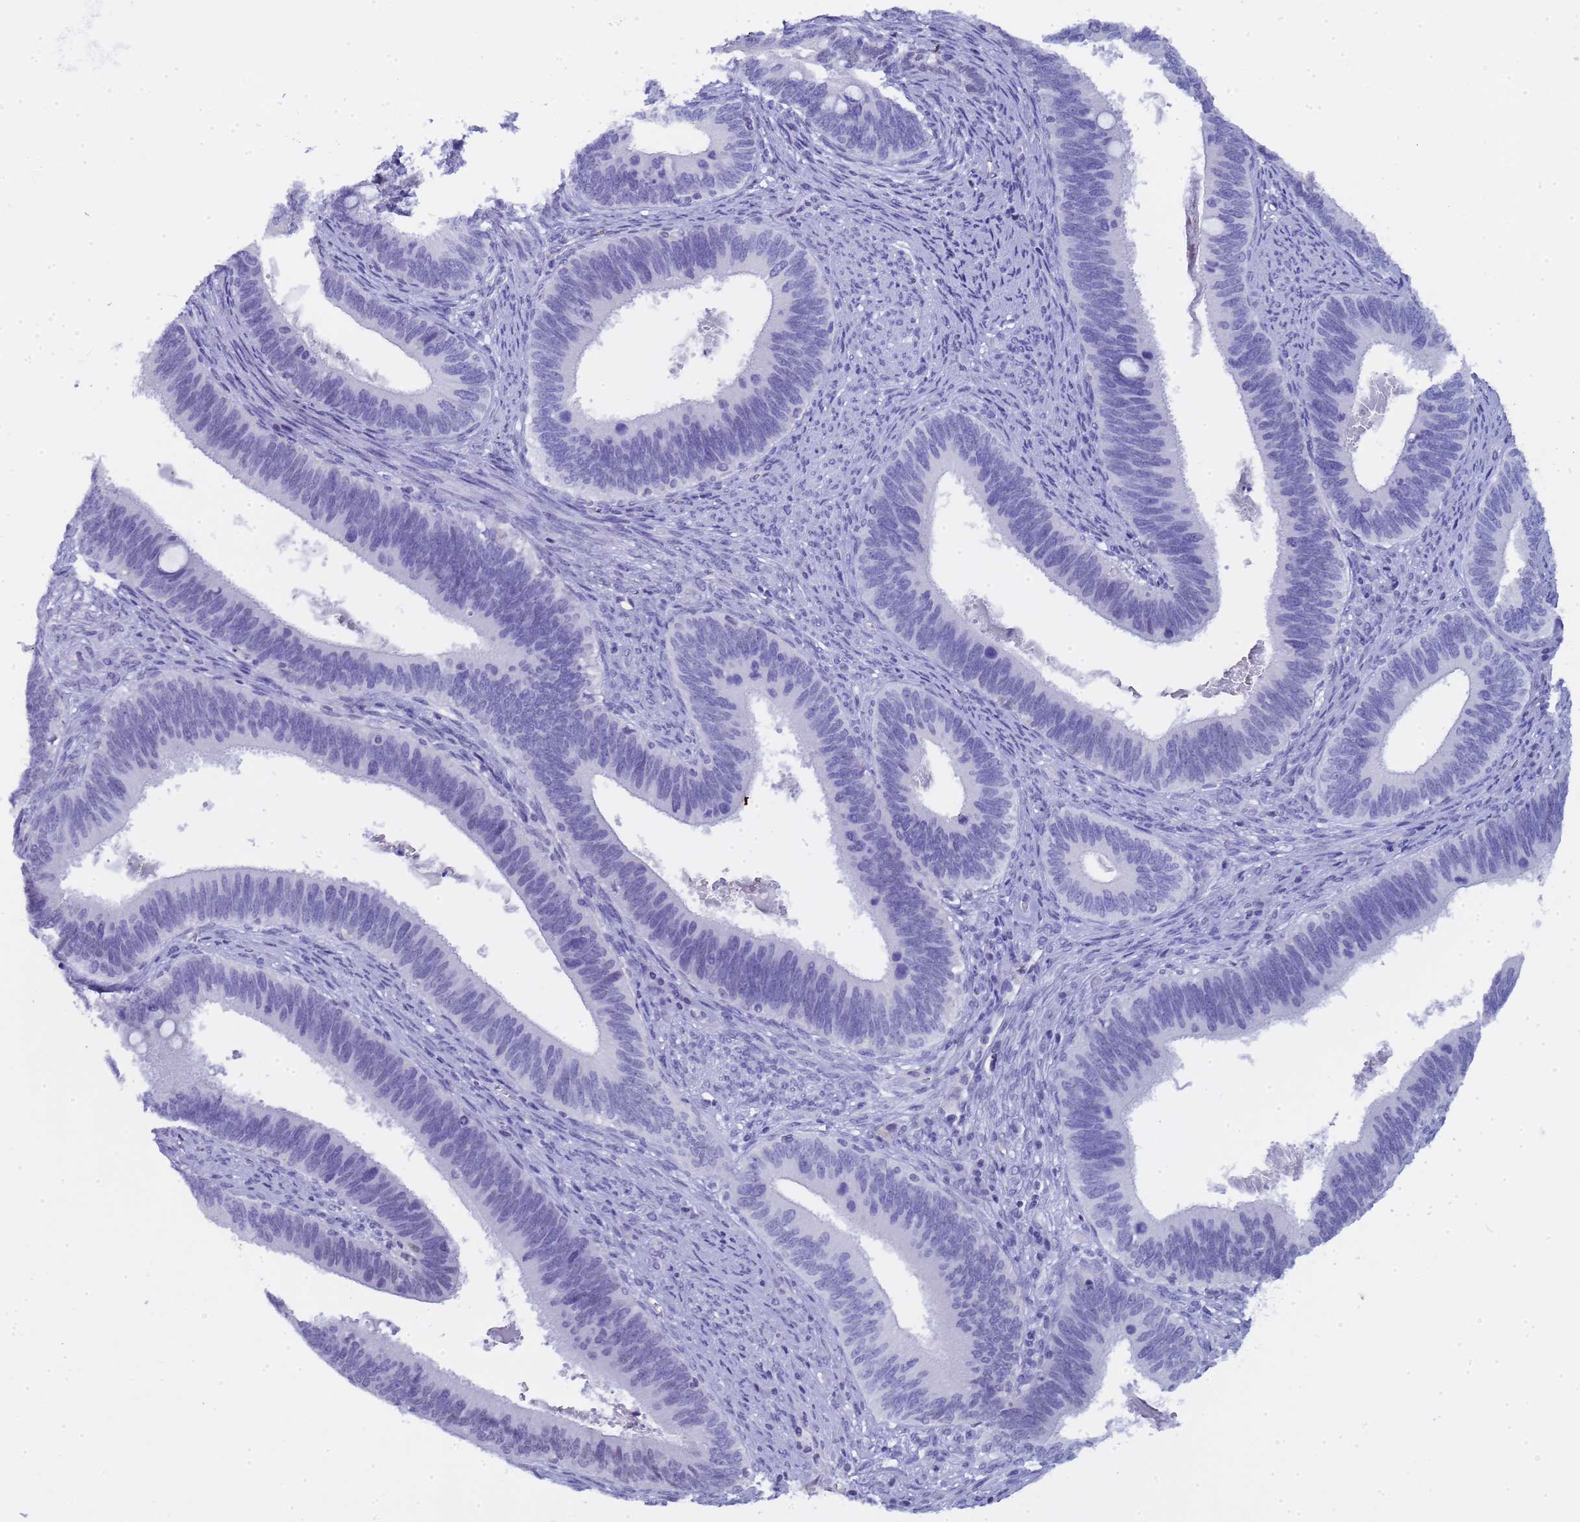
{"staining": {"intensity": "negative", "quantity": "none", "location": "none"}, "tissue": "cervical cancer", "cell_type": "Tumor cells", "image_type": "cancer", "snomed": [{"axis": "morphology", "description": "Adenocarcinoma, NOS"}, {"axis": "topography", "description": "Cervix"}], "caption": "Protein analysis of cervical cancer (adenocarcinoma) shows no significant expression in tumor cells.", "gene": "CTRC", "patient": {"sex": "female", "age": 42}}